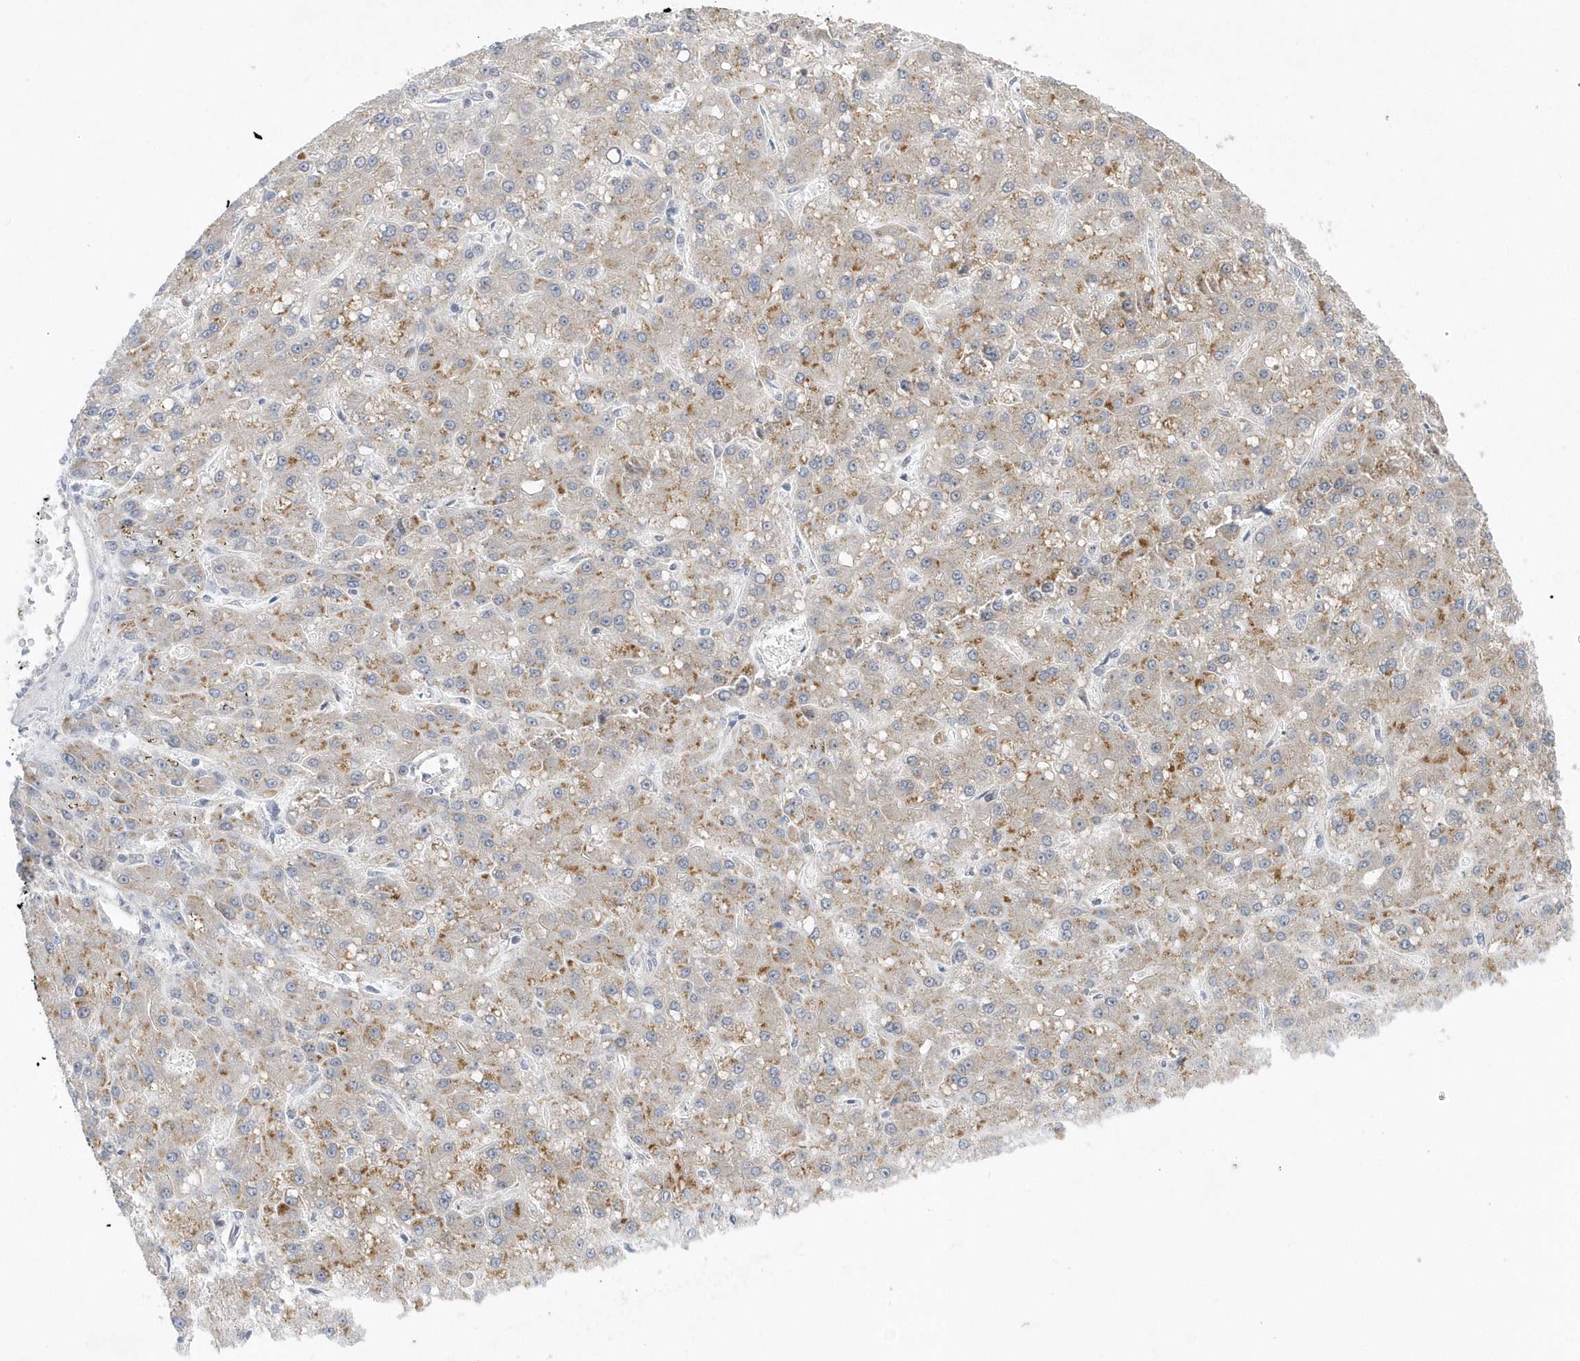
{"staining": {"intensity": "moderate", "quantity": "<25%", "location": "cytoplasmic/membranous"}, "tissue": "liver cancer", "cell_type": "Tumor cells", "image_type": "cancer", "snomed": [{"axis": "morphology", "description": "Carcinoma, Hepatocellular, NOS"}, {"axis": "topography", "description": "Liver"}], "caption": "Liver cancer (hepatocellular carcinoma) tissue shows moderate cytoplasmic/membranous positivity in about <25% of tumor cells, visualized by immunohistochemistry.", "gene": "ZC3H12D", "patient": {"sex": "male", "age": 67}}